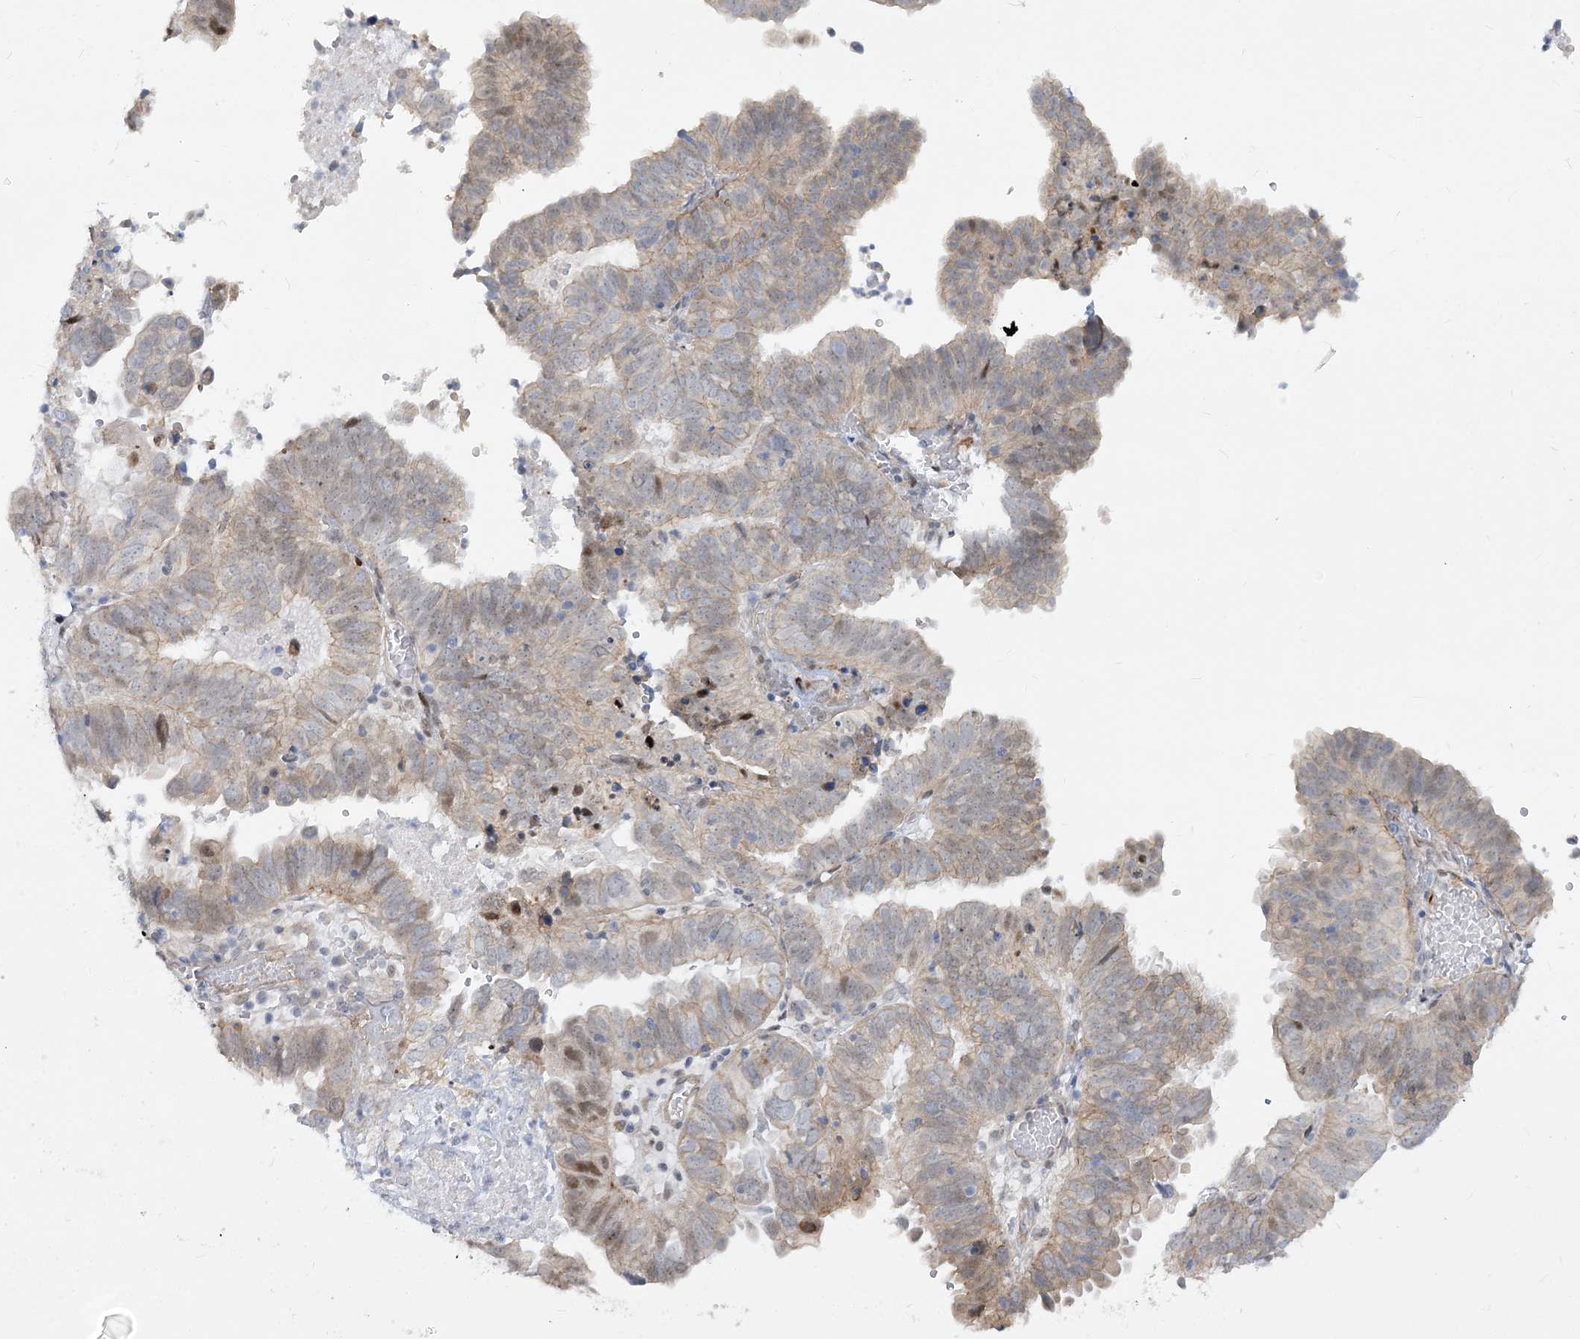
{"staining": {"intensity": "moderate", "quantity": "25%-75%", "location": "nuclear"}, "tissue": "endometrial cancer", "cell_type": "Tumor cells", "image_type": "cancer", "snomed": [{"axis": "morphology", "description": "Adenocarcinoma, NOS"}, {"axis": "topography", "description": "Uterus"}], "caption": "Protein analysis of endometrial cancer tissue exhibits moderate nuclear positivity in about 25%-75% of tumor cells. The protein of interest is stained brown, and the nuclei are stained in blue (DAB (3,3'-diaminobenzidine) IHC with brightfield microscopy, high magnification).", "gene": "ARSI", "patient": {"sex": "female", "age": 77}}